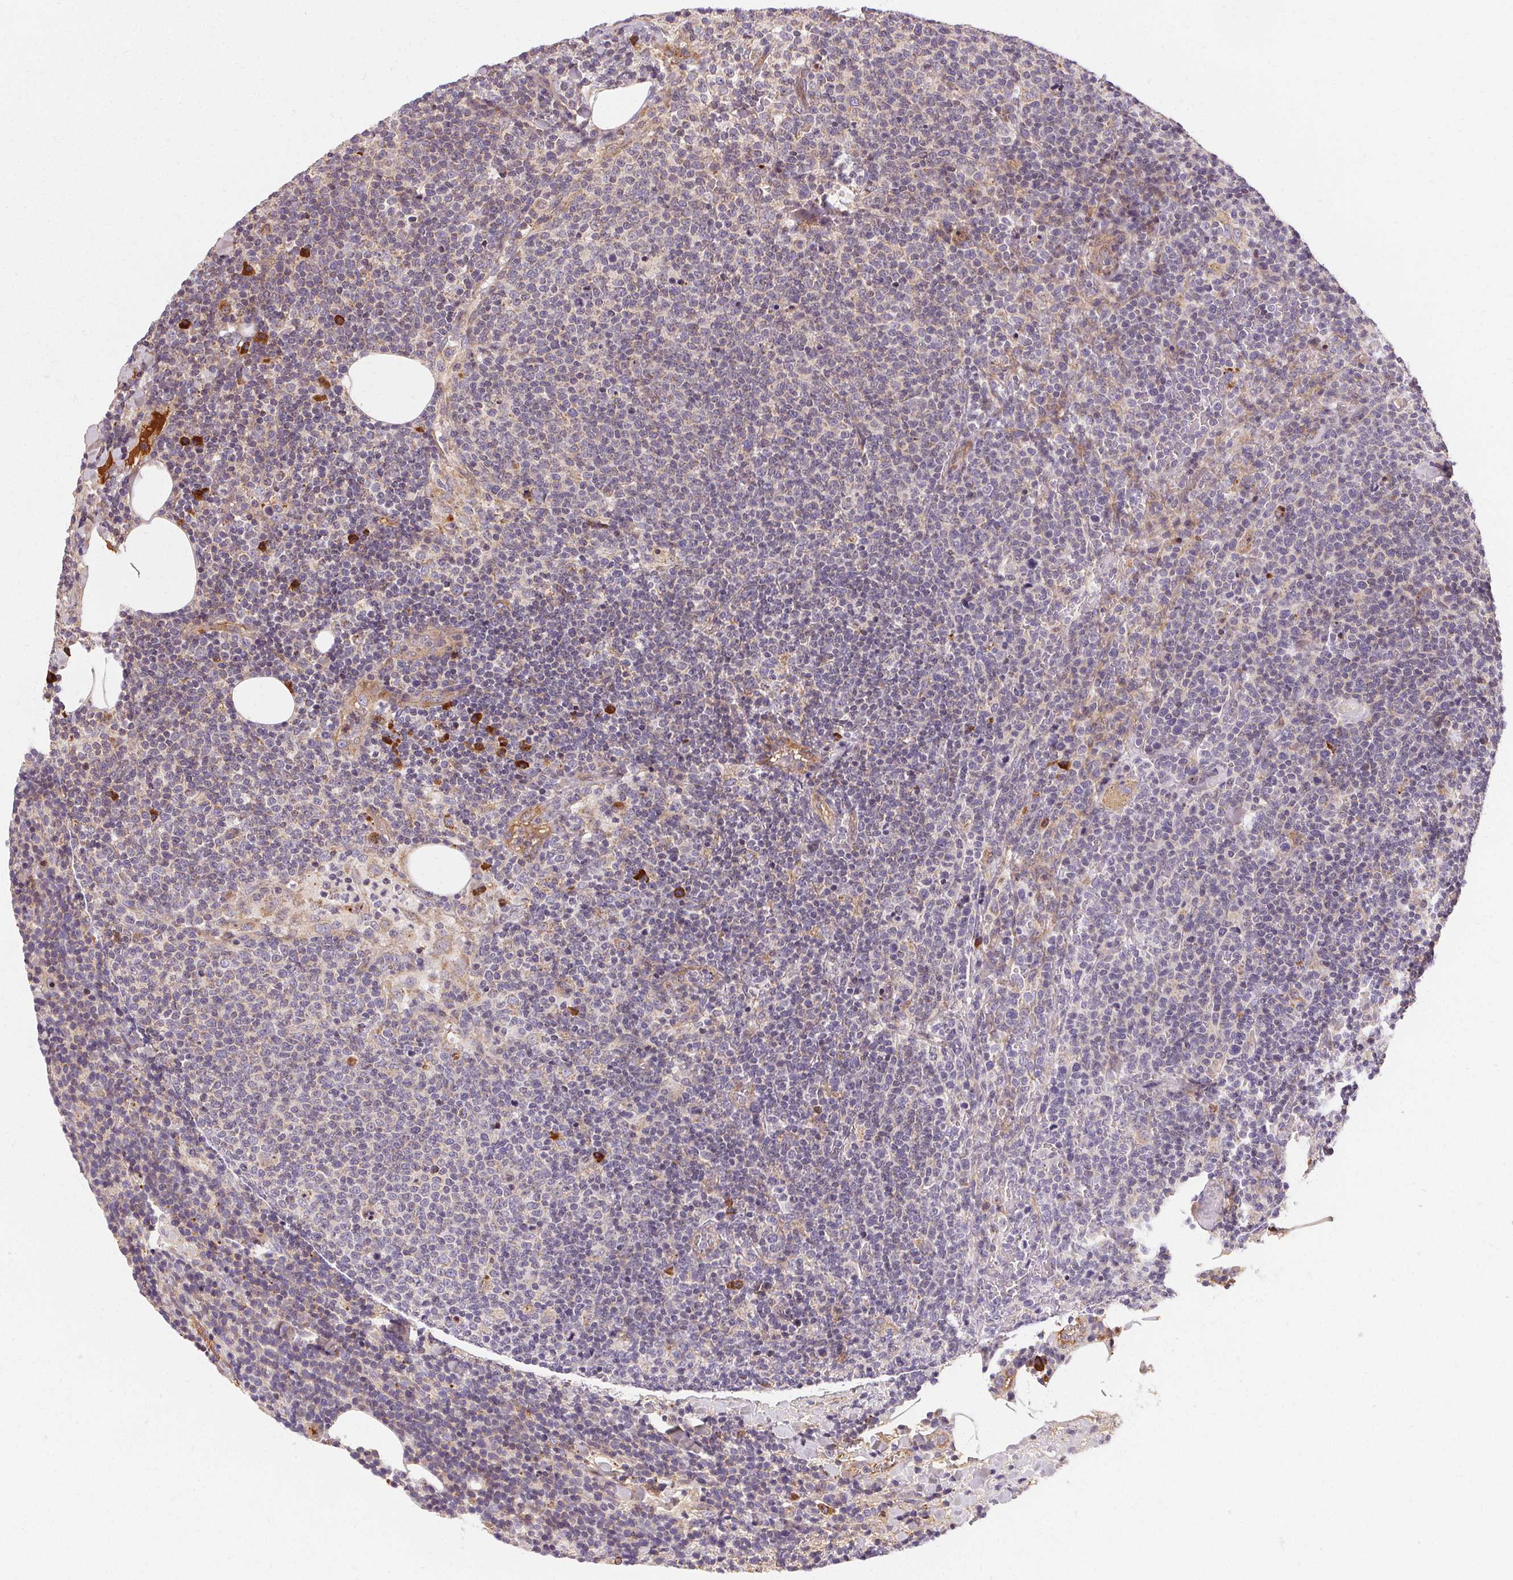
{"staining": {"intensity": "negative", "quantity": "none", "location": "none"}, "tissue": "lymphoma", "cell_type": "Tumor cells", "image_type": "cancer", "snomed": [{"axis": "morphology", "description": "Malignant lymphoma, non-Hodgkin's type, High grade"}, {"axis": "topography", "description": "Lymph node"}], "caption": "This photomicrograph is of high-grade malignant lymphoma, non-Hodgkin's type stained with IHC to label a protein in brown with the nuclei are counter-stained blue. There is no staining in tumor cells.", "gene": "APLP1", "patient": {"sex": "male", "age": 61}}